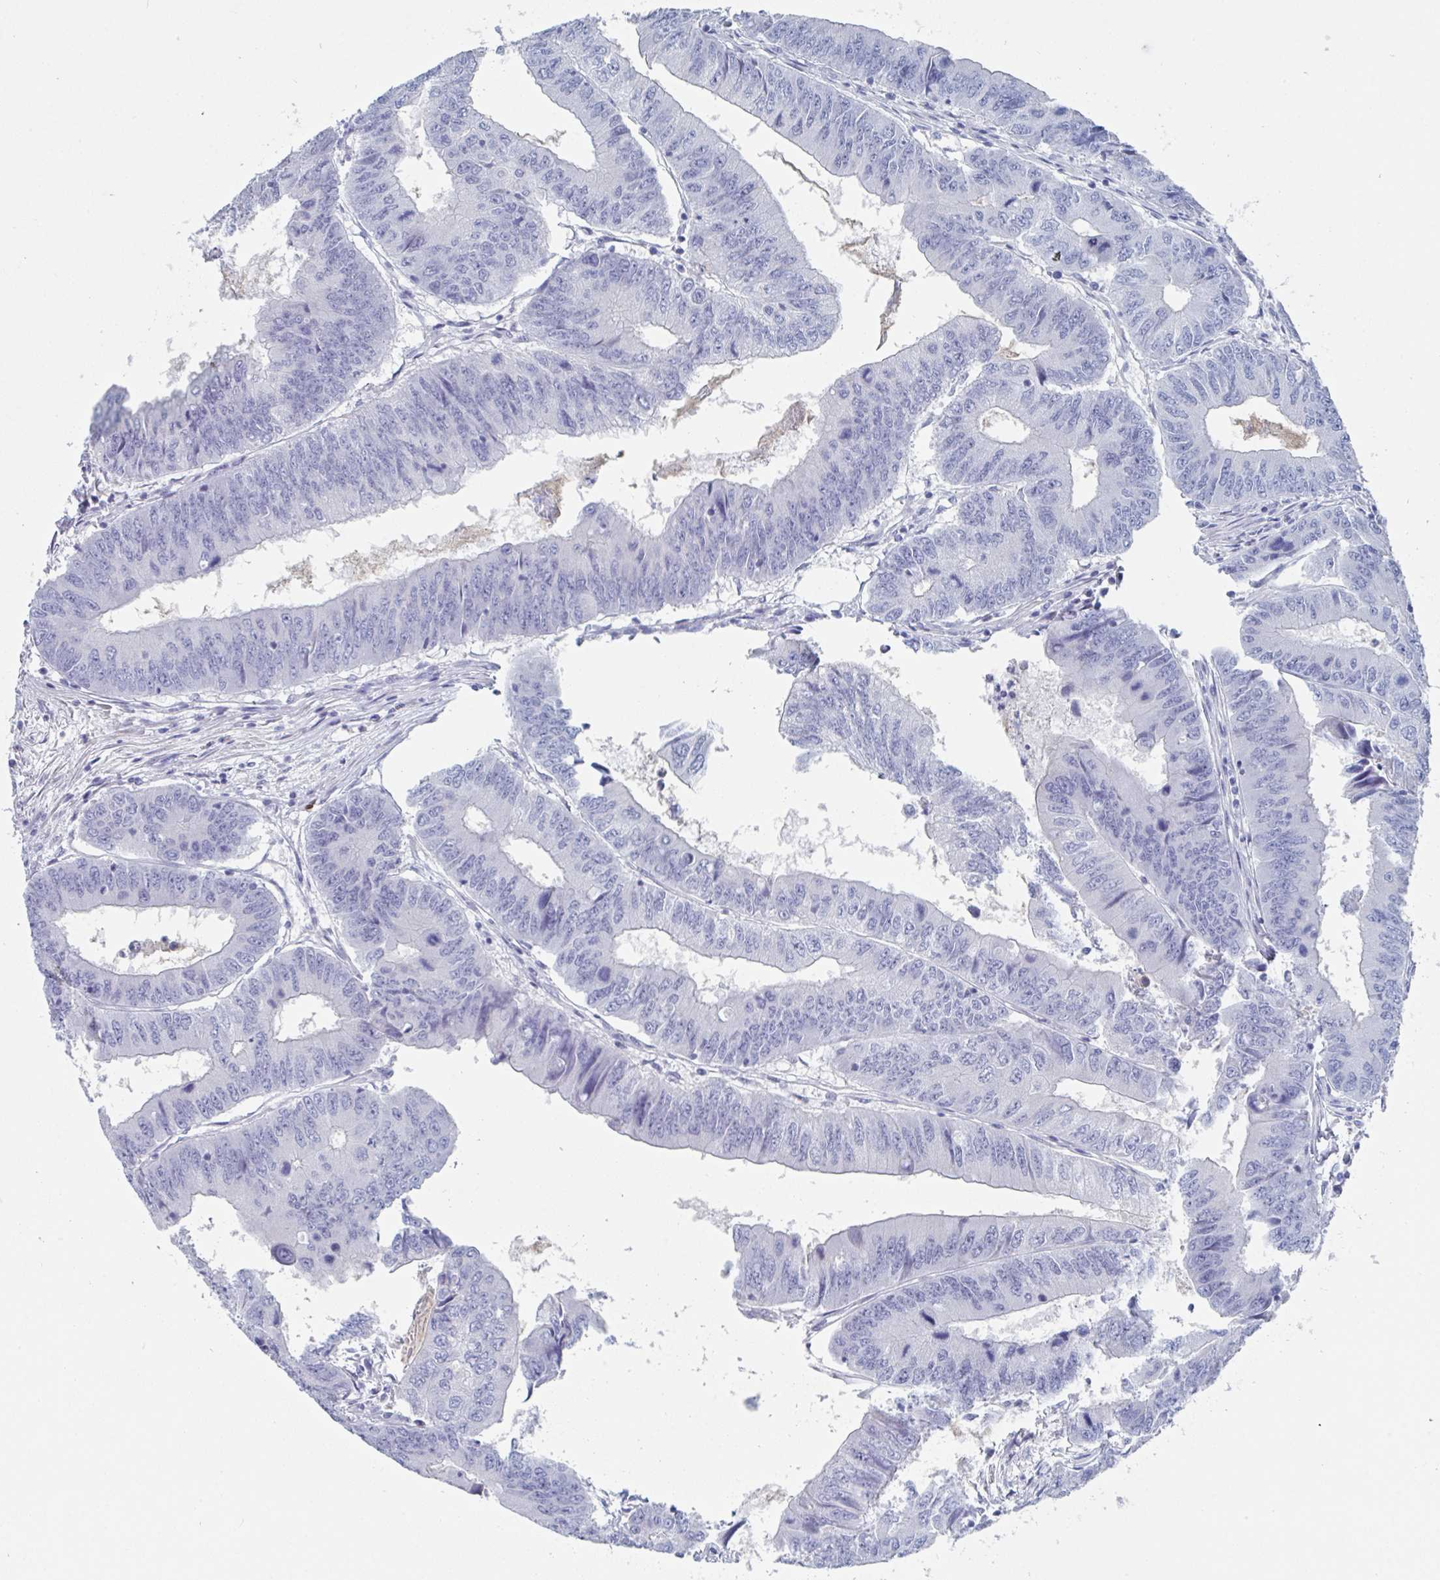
{"staining": {"intensity": "negative", "quantity": "none", "location": "none"}, "tissue": "colorectal cancer", "cell_type": "Tumor cells", "image_type": "cancer", "snomed": [{"axis": "morphology", "description": "Adenocarcinoma, NOS"}, {"axis": "topography", "description": "Colon"}], "caption": "Colorectal cancer (adenocarcinoma) was stained to show a protein in brown. There is no significant staining in tumor cells.", "gene": "NT5C3B", "patient": {"sex": "male", "age": 53}}